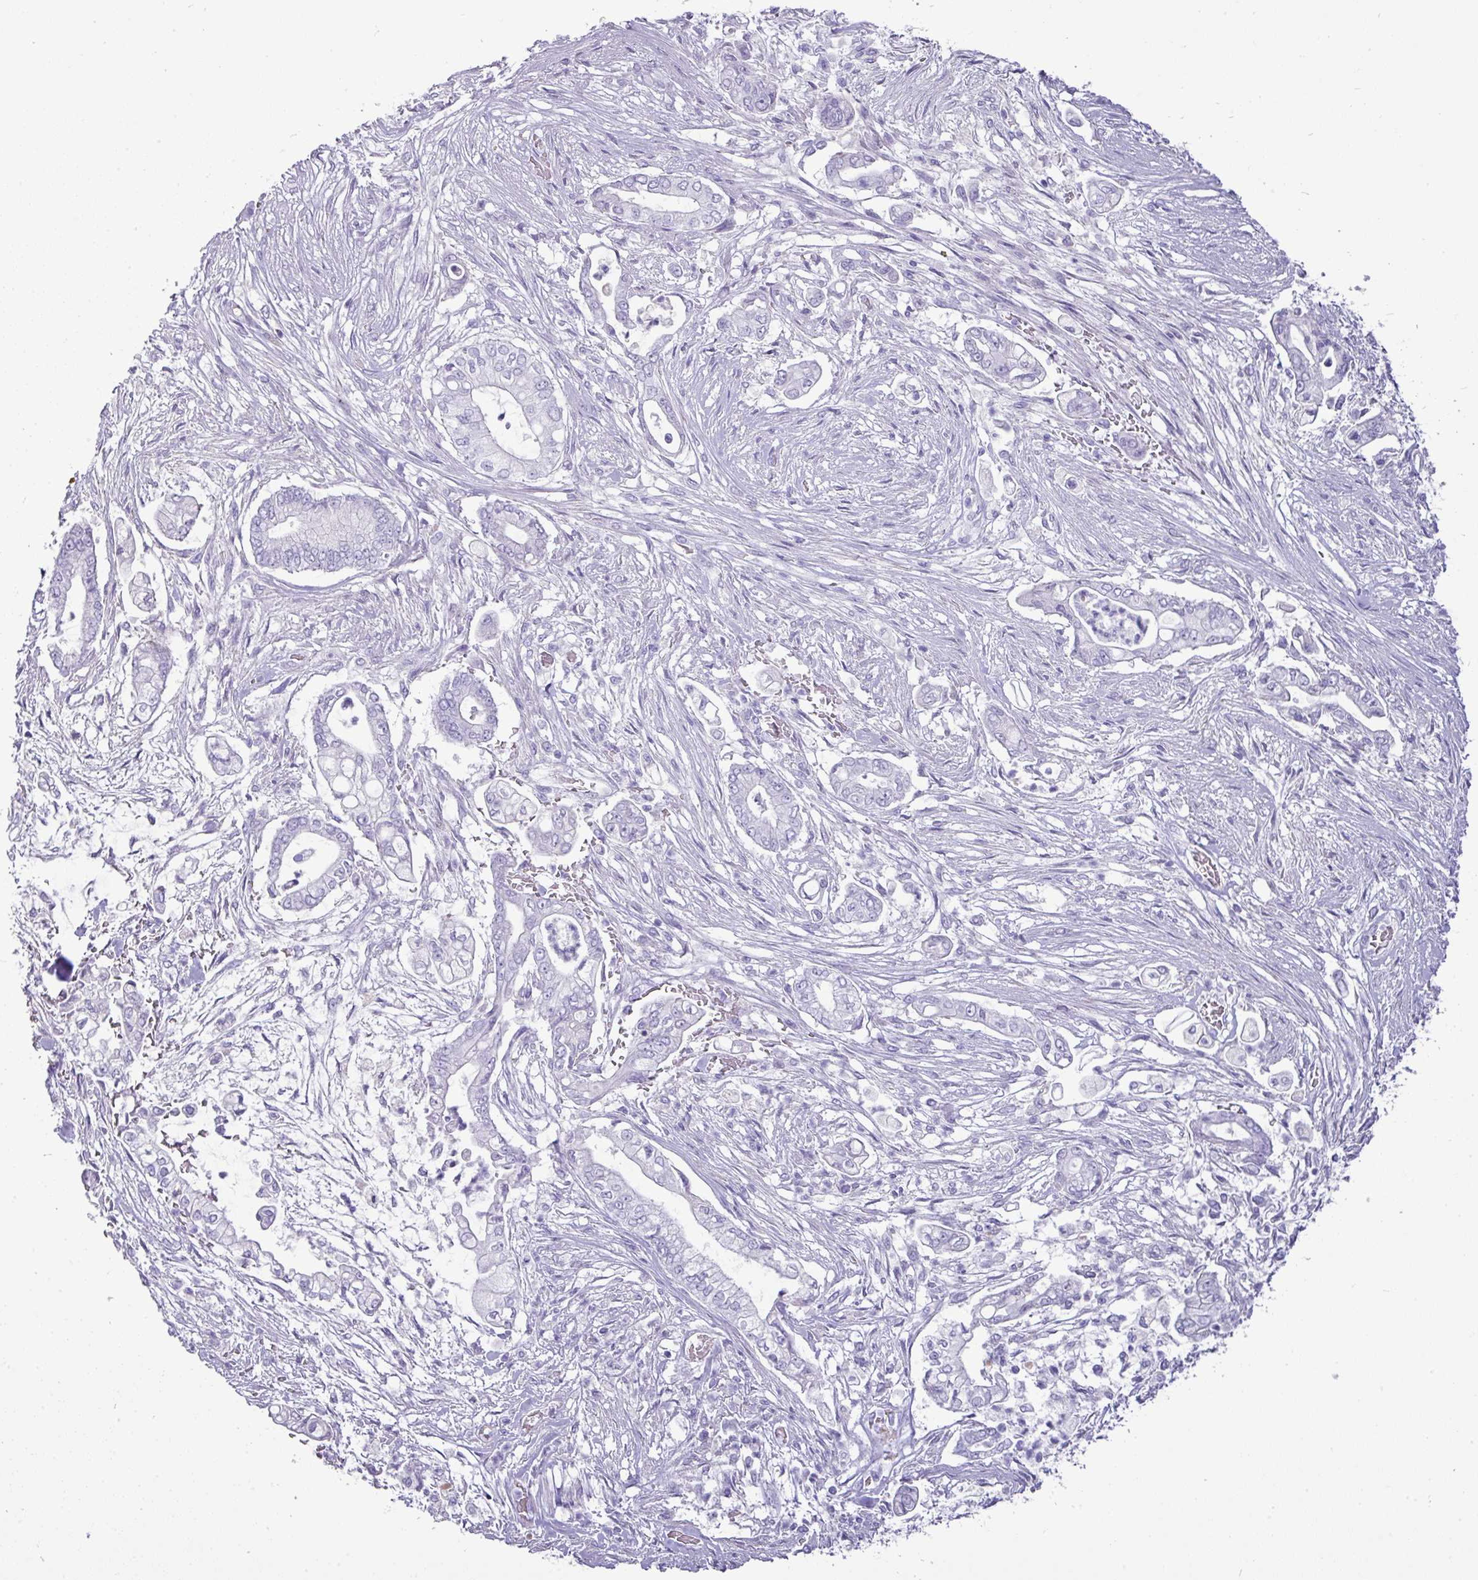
{"staining": {"intensity": "negative", "quantity": "none", "location": "none"}, "tissue": "pancreatic cancer", "cell_type": "Tumor cells", "image_type": "cancer", "snomed": [{"axis": "morphology", "description": "Adenocarcinoma, NOS"}, {"axis": "topography", "description": "Pancreas"}], "caption": "Immunohistochemistry image of human pancreatic cancer stained for a protein (brown), which shows no expression in tumor cells.", "gene": "GSTA3", "patient": {"sex": "female", "age": 69}}